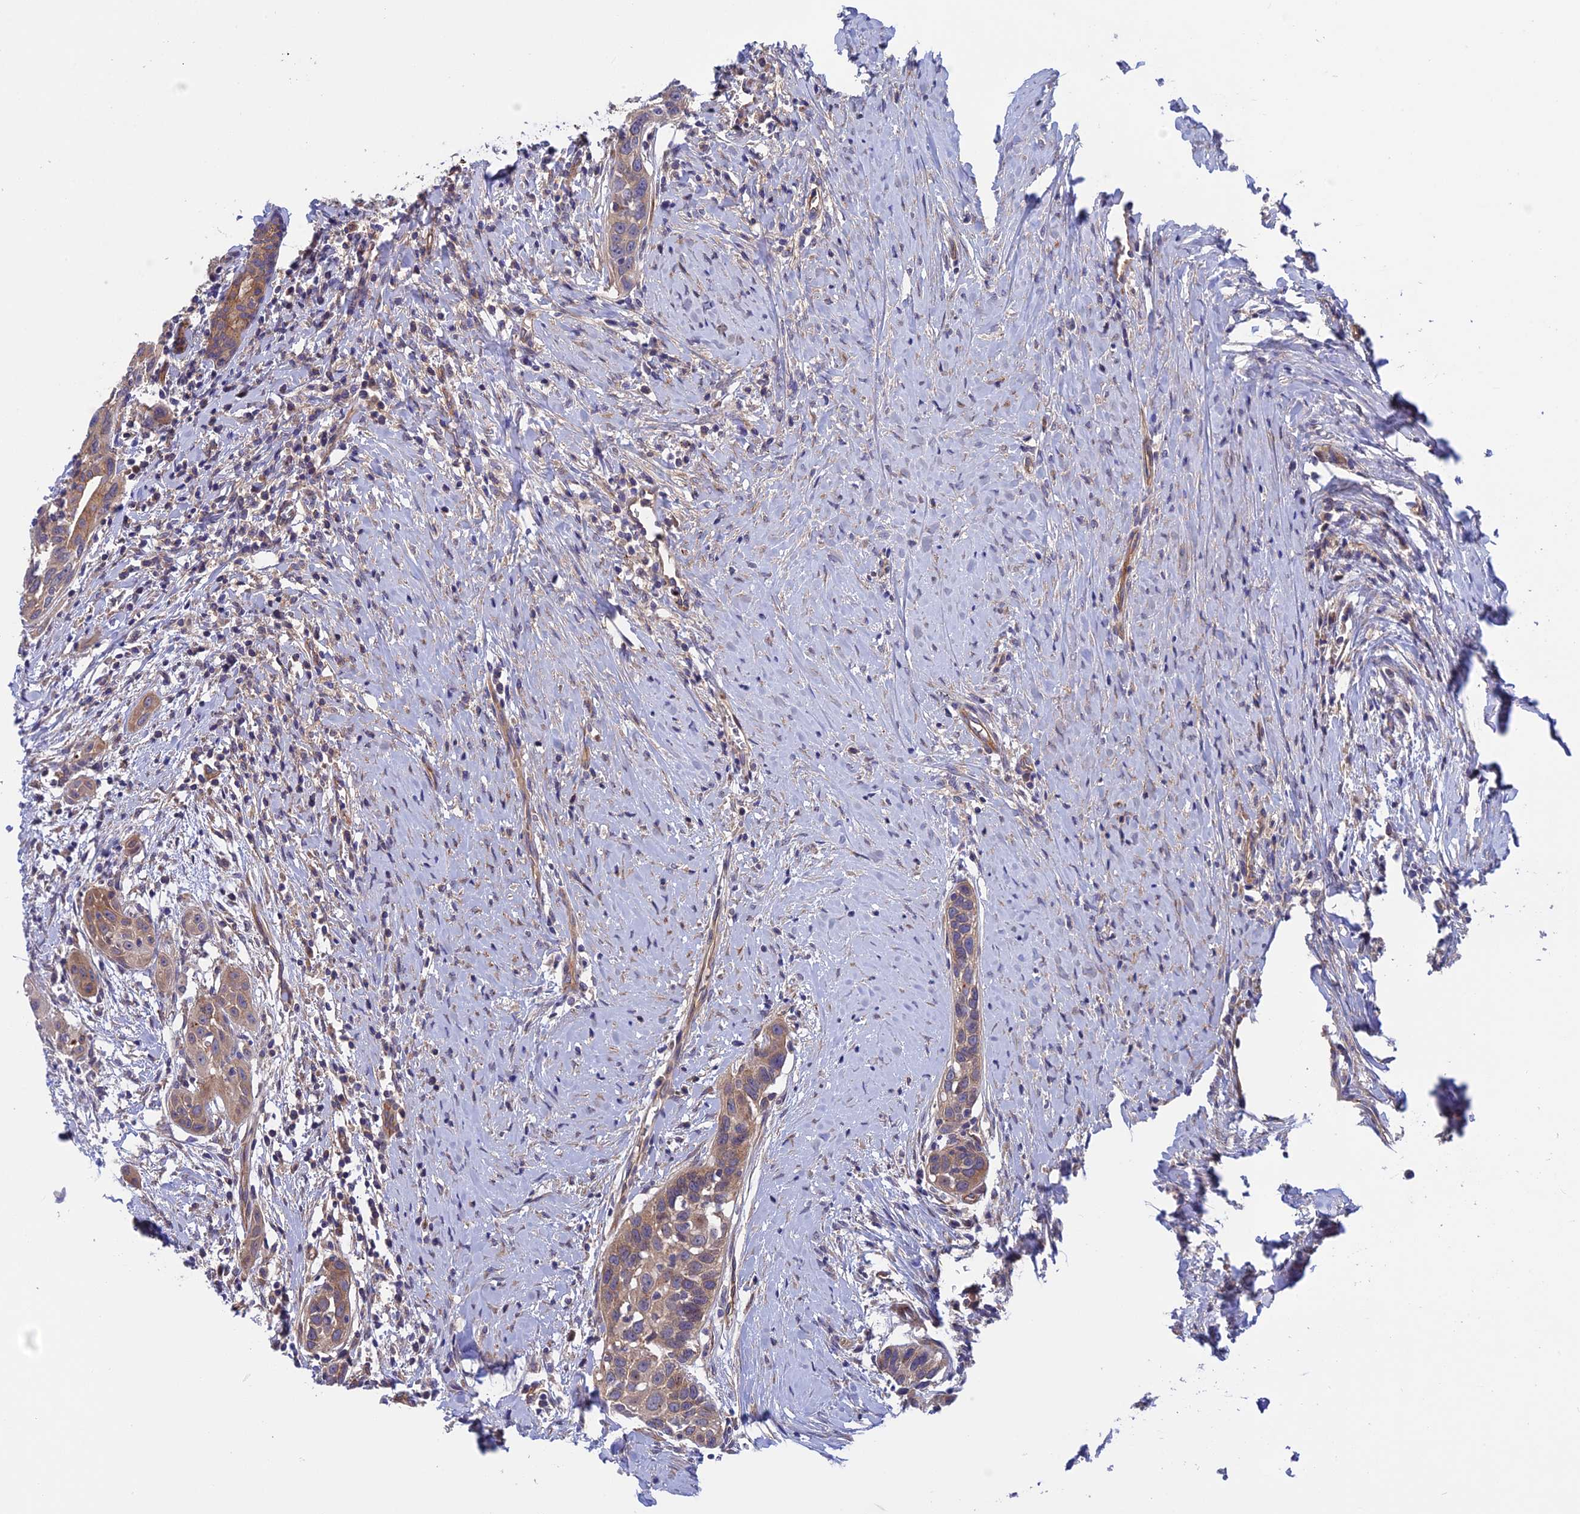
{"staining": {"intensity": "weak", "quantity": ">75%", "location": "cytoplasmic/membranous"}, "tissue": "head and neck cancer", "cell_type": "Tumor cells", "image_type": "cancer", "snomed": [{"axis": "morphology", "description": "Squamous cell carcinoma, NOS"}, {"axis": "topography", "description": "Oral tissue"}, {"axis": "topography", "description": "Head-Neck"}], "caption": "There is low levels of weak cytoplasmic/membranous expression in tumor cells of head and neck squamous cell carcinoma, as demonstrated by immunohistochemical staining (brown color).", "gene": "ADAMTS15", "patient": {"sex": "female", "age": 50}}